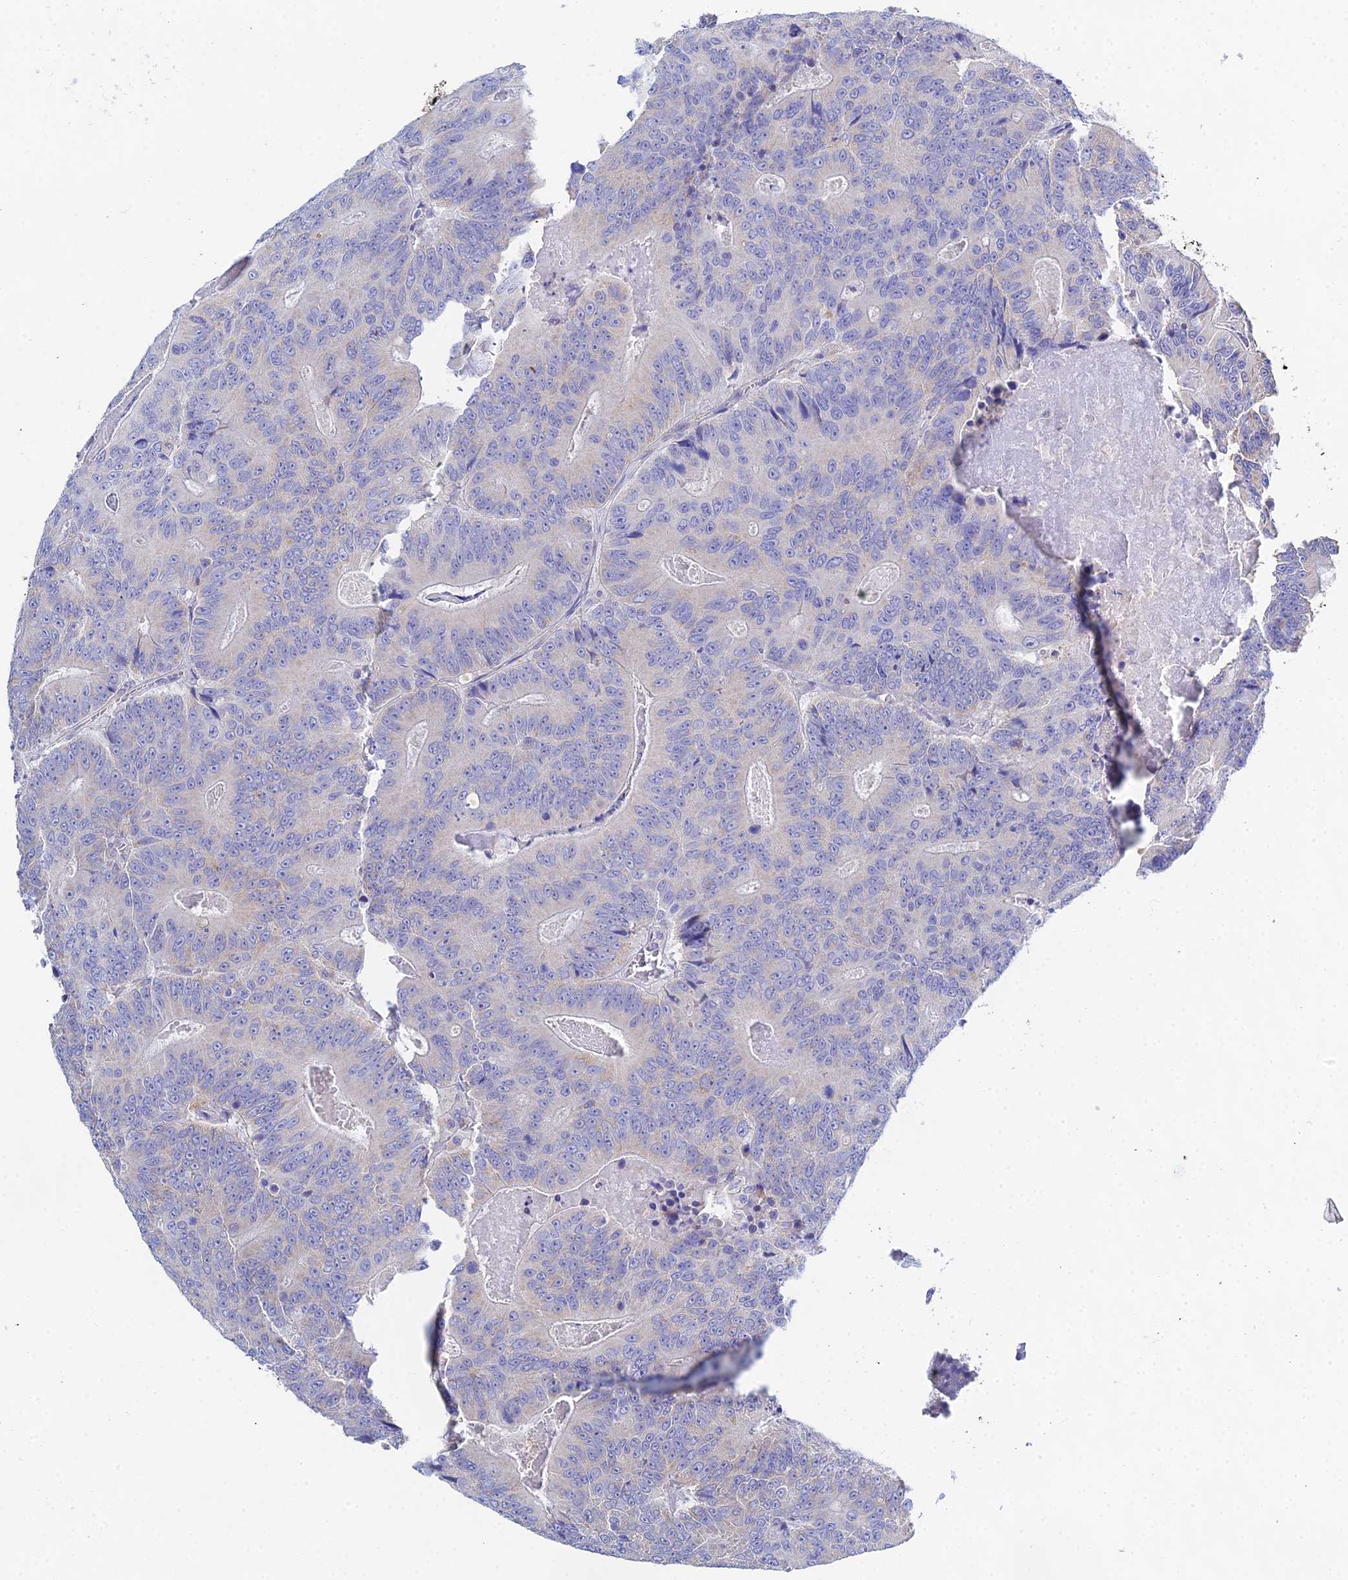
{"staining": {"intensity": "negative", "quantity": "none", "location": "none"}, "tissue": "colorectal cancer", "cell_type": "Tumor cells", "image_type": "cancer", "snomed": [{"axis": "morphology", "description": "Adenocarcinoma, NOS"}, {"axis": "topography", "description": "Colon"}], "caption": "Immunohistochemistry (IHC) histopathology image of neoplastic tissue: adenocarcinoma (colorectal) stained with DAB displays no significant protein expression in tumor cells. (DAB immunohistochemistry (IHC), high magnification).", "gene": "PPP2R2C", "patient": {"sex": "male", "age": 83}}